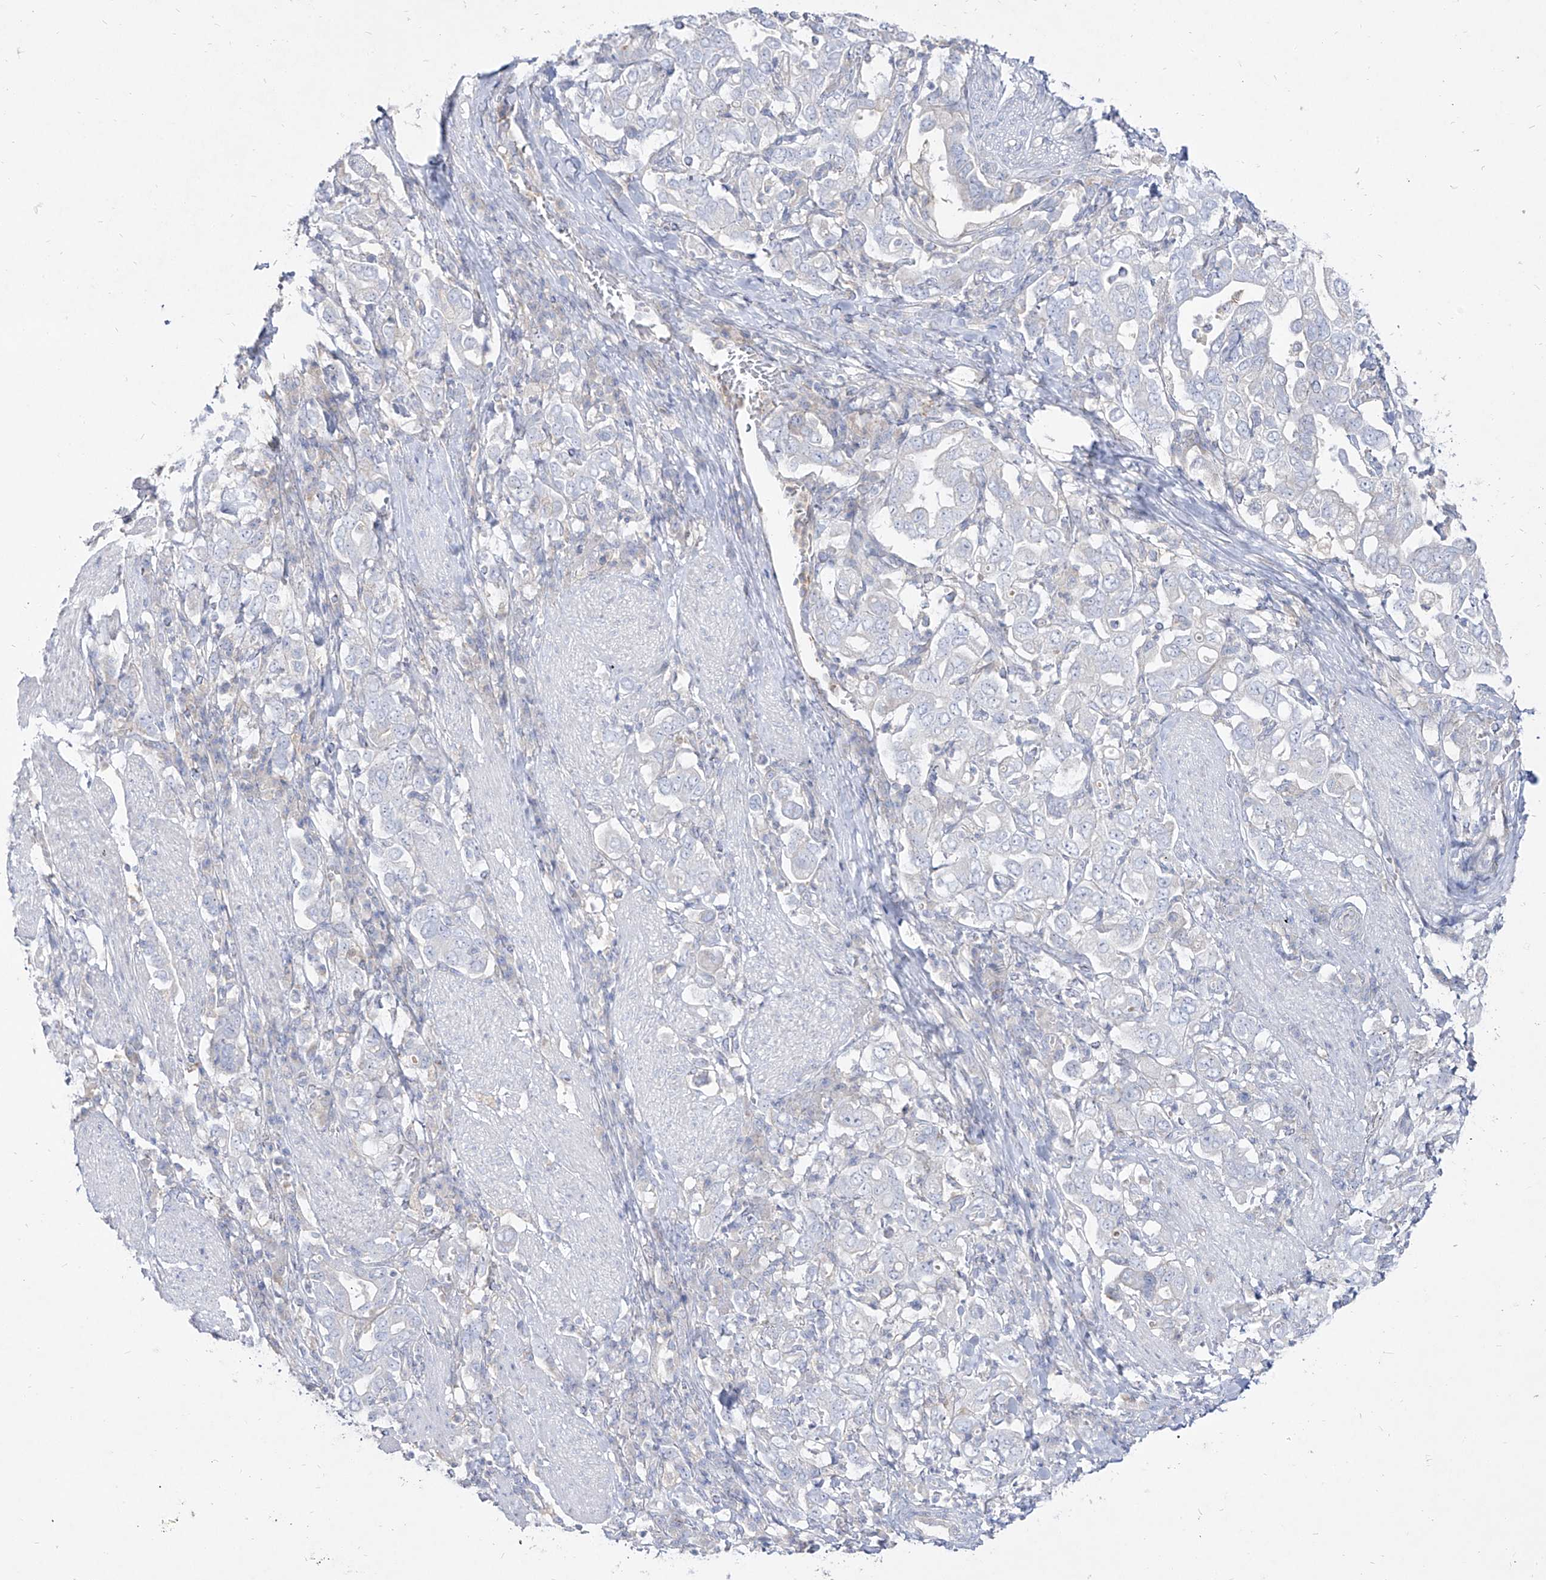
{"staining": {"intensity": "negative", "quantity": "none", "location": "none"}, "tissue": "stomach cancer", "cell_type": "Tumor cells", "image_type": "cancer", "snomed": [{"axis": "morphology", "description": "Adenocarcinoma, NOS"}, {"axis": "topography", "description": "Stomach, upper"}], "caption": "The immunohistochemistry (IHC) histopathology image has no significant staining in tumor cells of adenocarcinoma (stomach) tissue.", "gene": "RBFOX3", "patient": {"sex": "male", "age": 62}}